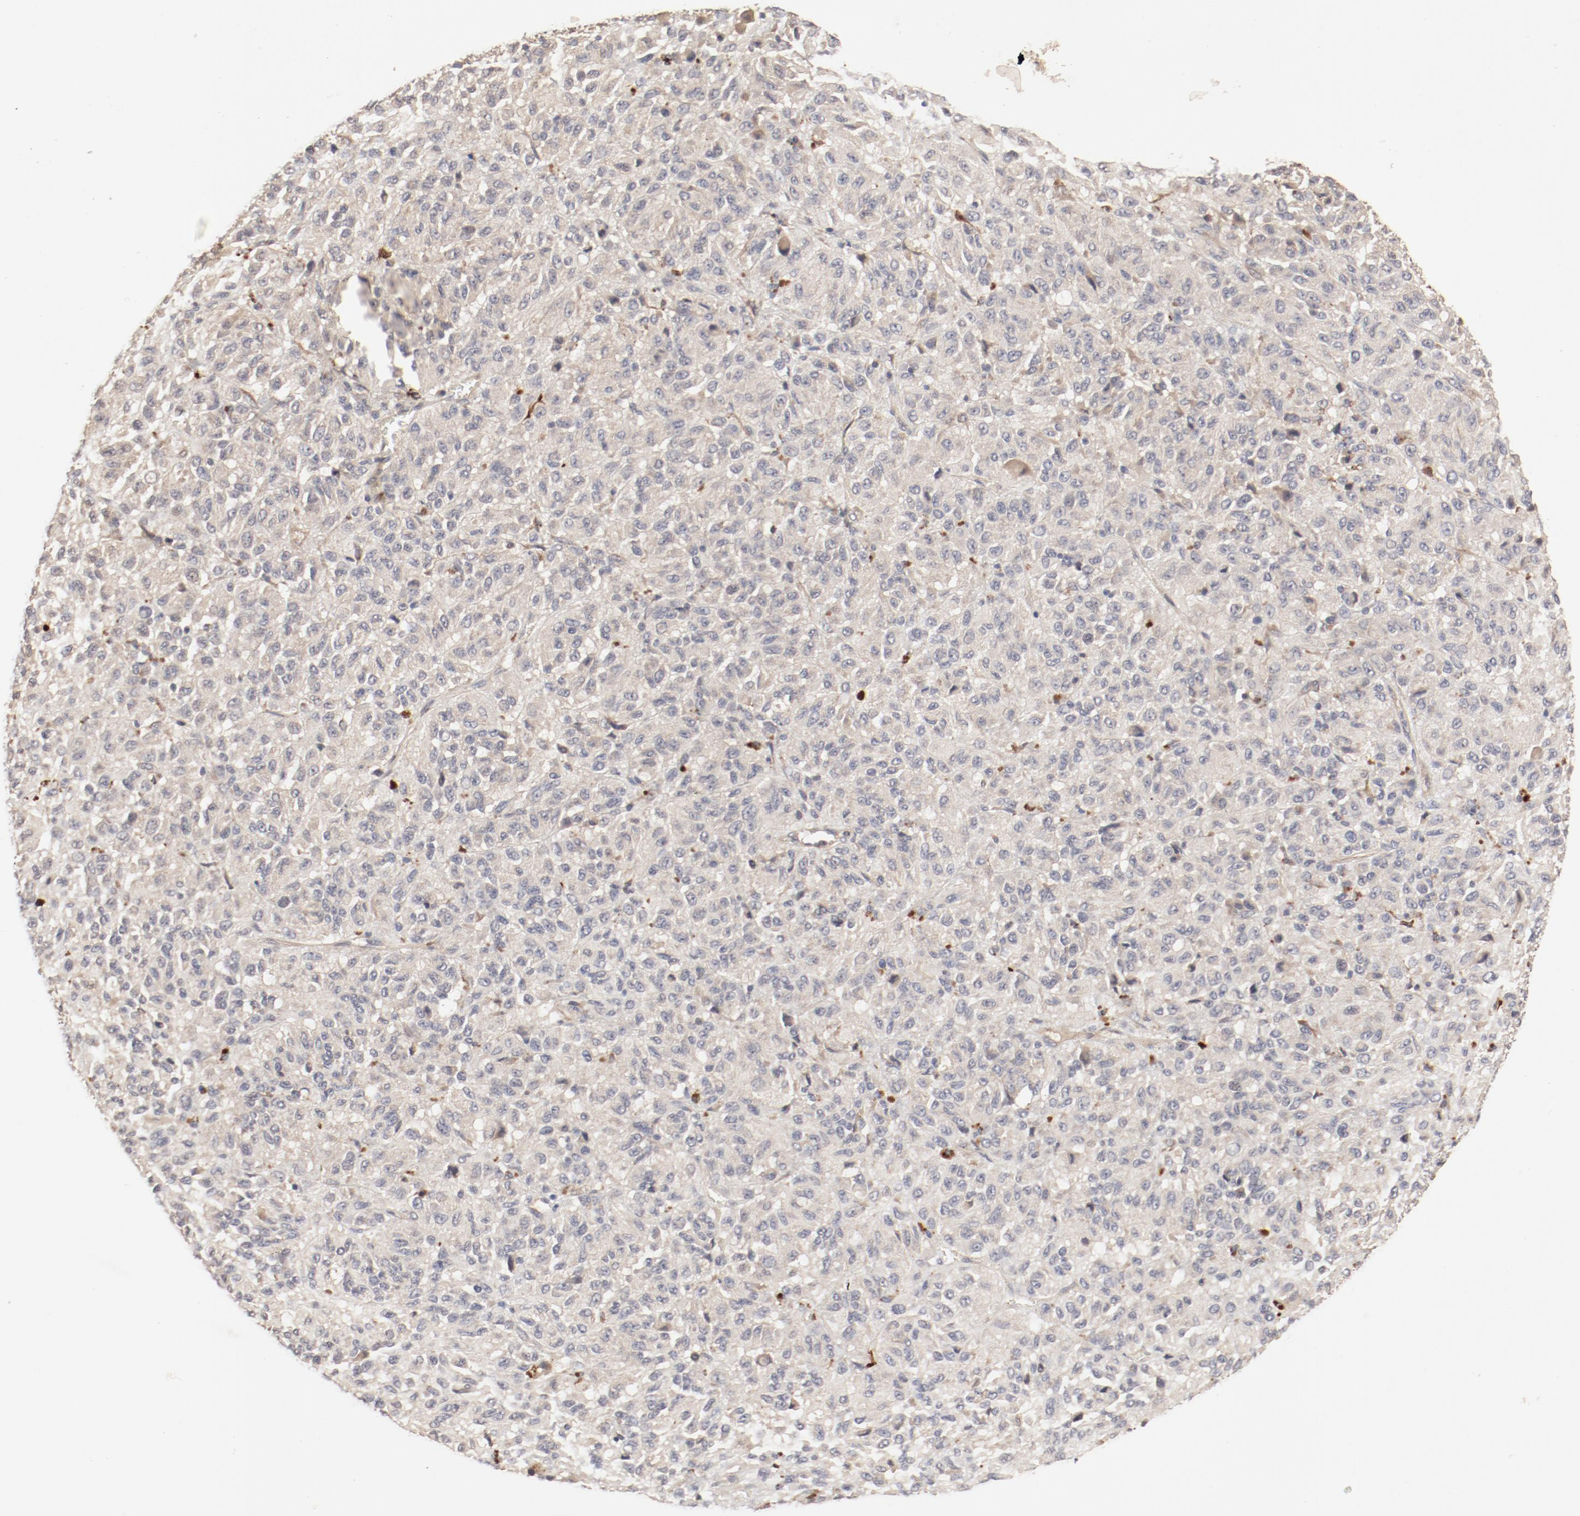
{"staining": {"intensity": "moderate", "quantity": ">75%", "location": "cytoplasmic/membranous"}, "tissue": "melanoma", "cell_type": "Tumor cells", "image_type": "cancer", "snomed": [{"axis": "morphology", "description": "Malignant melanoma, Metastatic site"}, {"axis": "topography", "description": "Lung"}], "caption": "Melanoma stained for a protein displays moderate cytoplasmic/membranous positivity in tumor cells.", "gene": "IL3RA", "patient": {"sex": "male", "age": 64}}